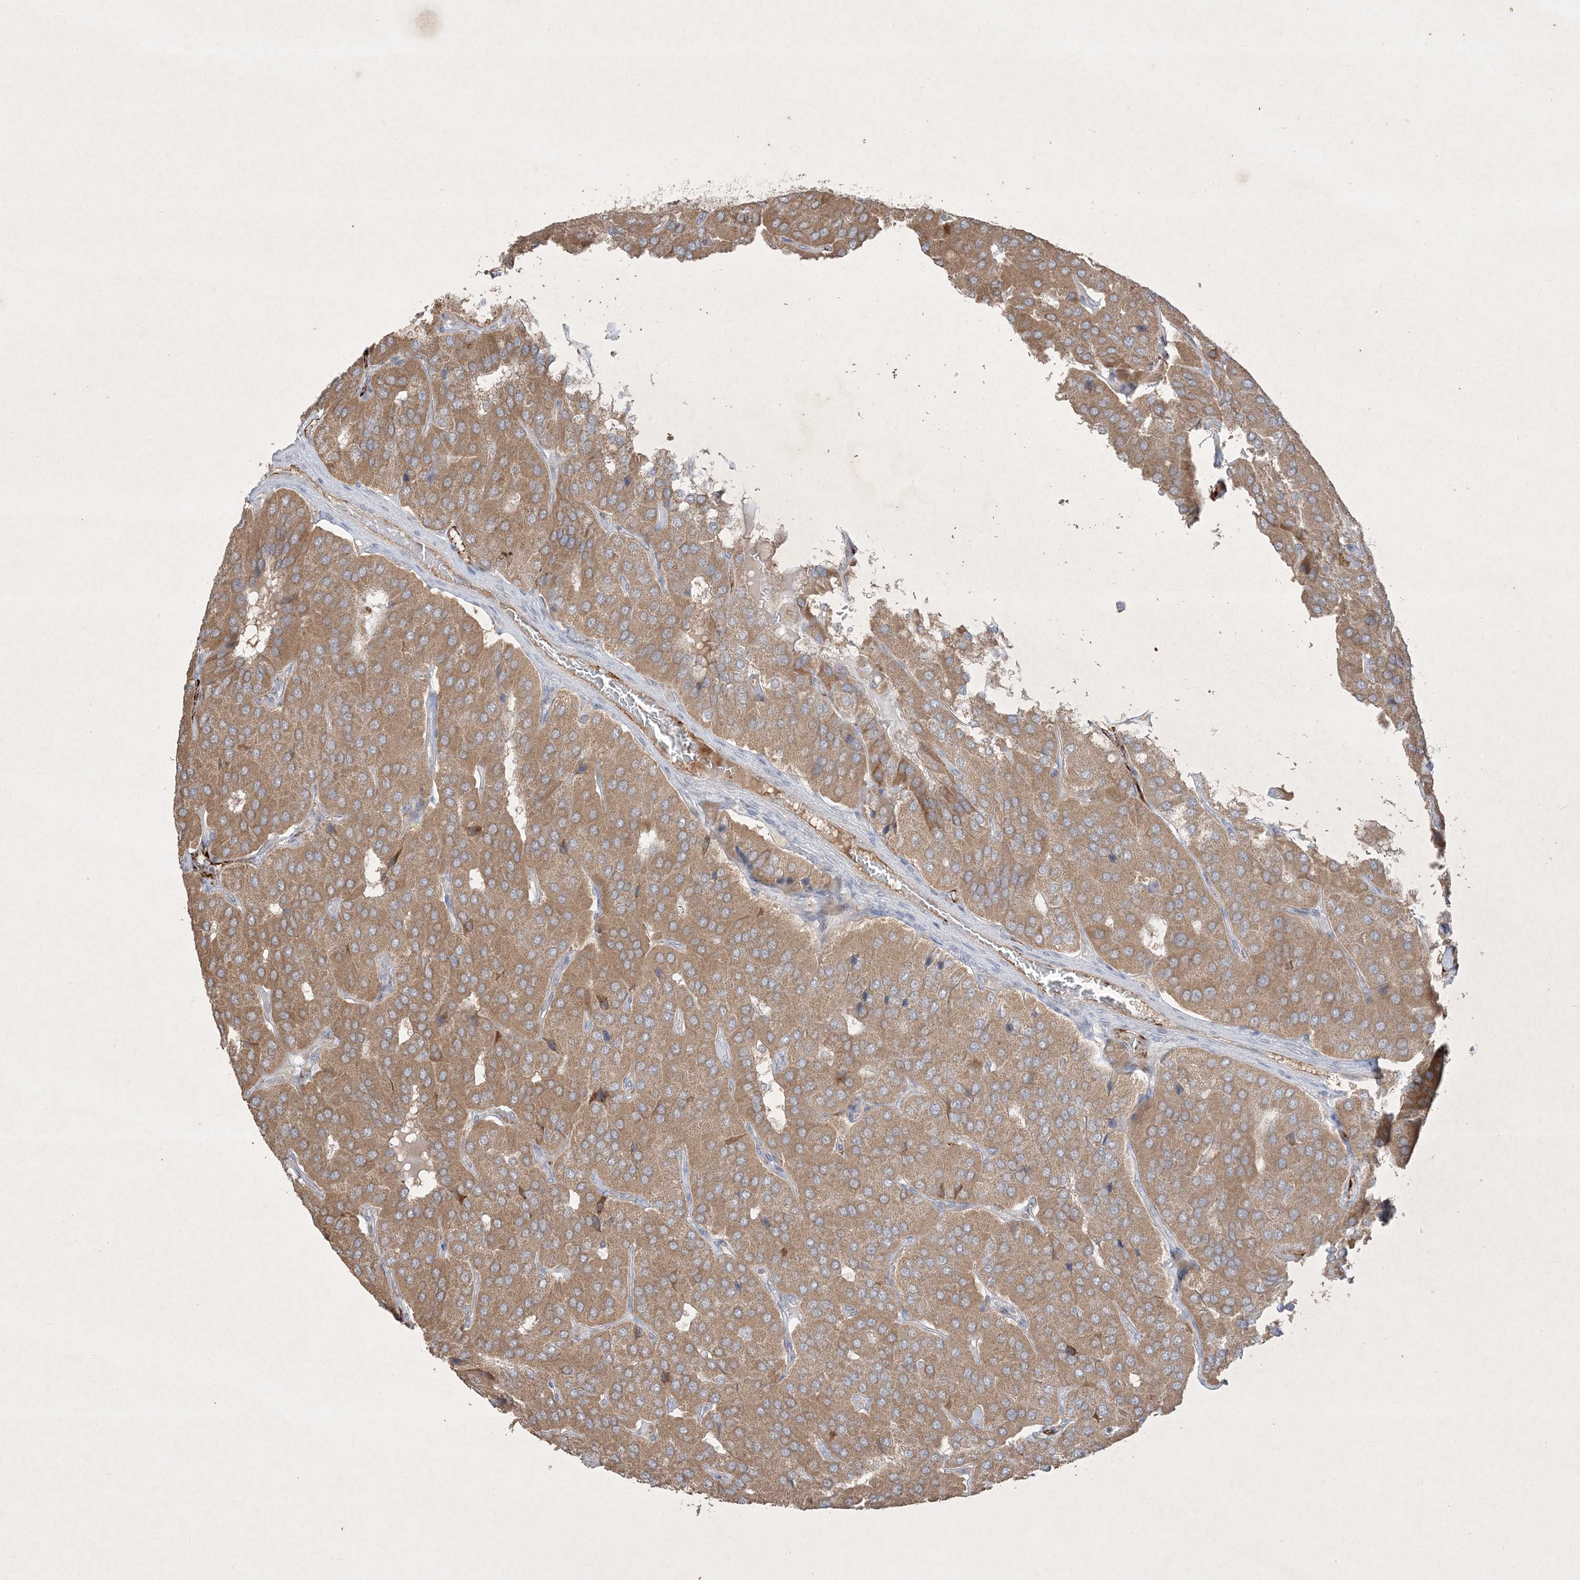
{"staining": {"intensity": "moderate", "quantity": ">75%", "location": "cytoplasmic/membranous"}, "tissue": "parathyroid gland", "cell_type": "Glandular cells", "image_type": "normal", "snomed": [{"axis": "morphology", "description": "Normal tissue, NOS"}, {"axis": "morphology", "description": "Adenoma, NOS"}, {"axis": "topography", "description": "Parathyroid gland"}], "caption": "Brown immunohistochemical staining in unremarkable human parathyroid gland displays moderate cytoplasmic/membranous positivity in about >75% of glandular cells. The protein of interest is shown in brown color, while the nuclei are stained blue.", "gene": "PRSS36", "patient": {"sex": "female", "age": 86}}